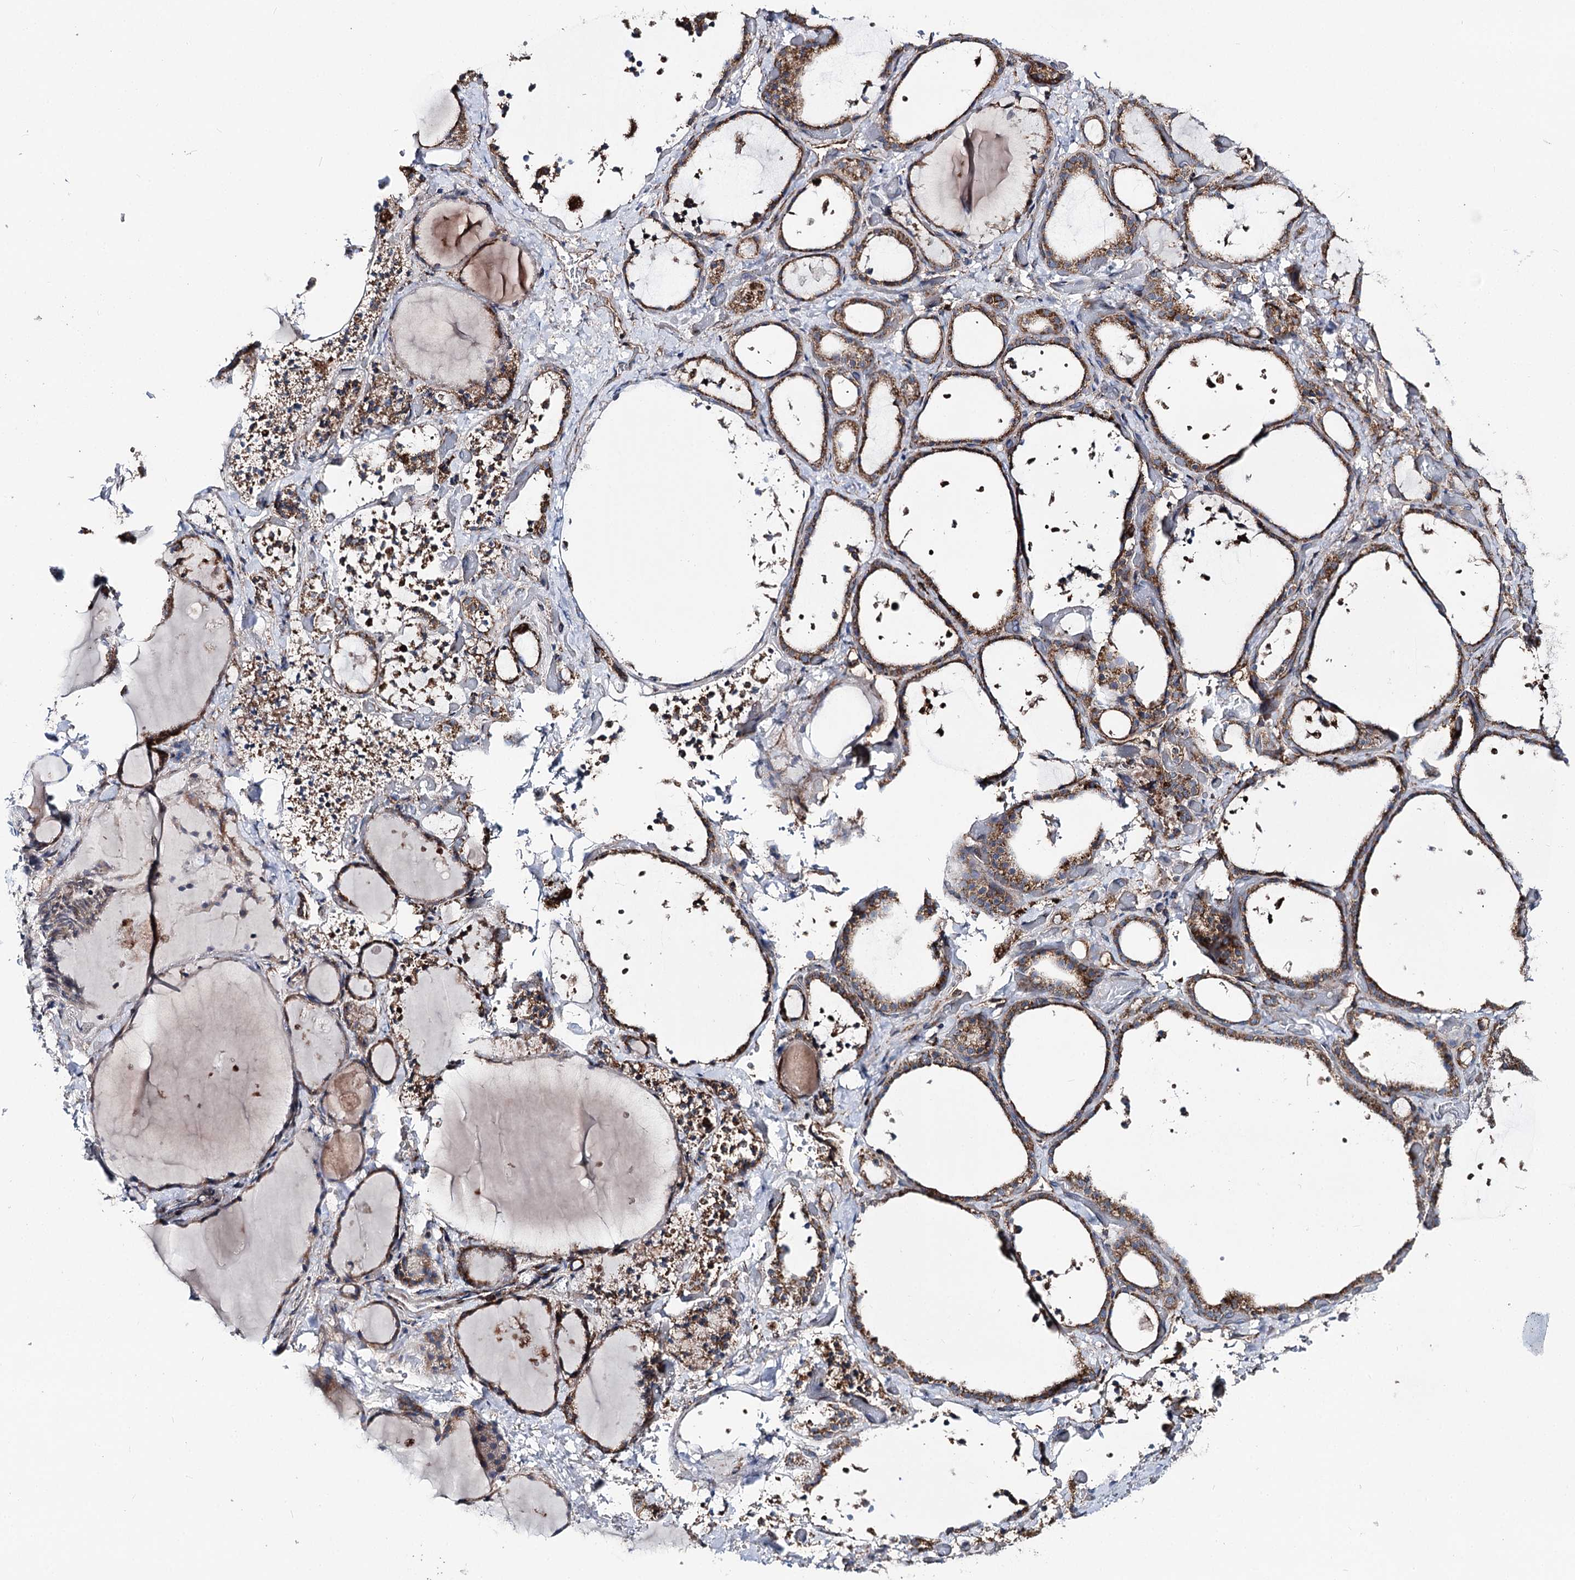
{"staining": {"intensity": "moderate", "quantity": ">75%", "location": "cytoplasmic/membranous"}, "tissue": "thyroid gland", "cell_type": "Glandular cells", "image_type": "normal", "snomed": [{"axis": "morphology", "description": "Normal tissue, NOS"}, {"axis": "topography", "description": "Thyroid gland"}], "caption": "Protein expression analysis of unremarkable thyroid gland demonstrates moderate cytoplasmic/membranous staining in about >75% of glandular cells.", "gene": "MSANTD2", "patient": {"sex": "female", "age": 44}}